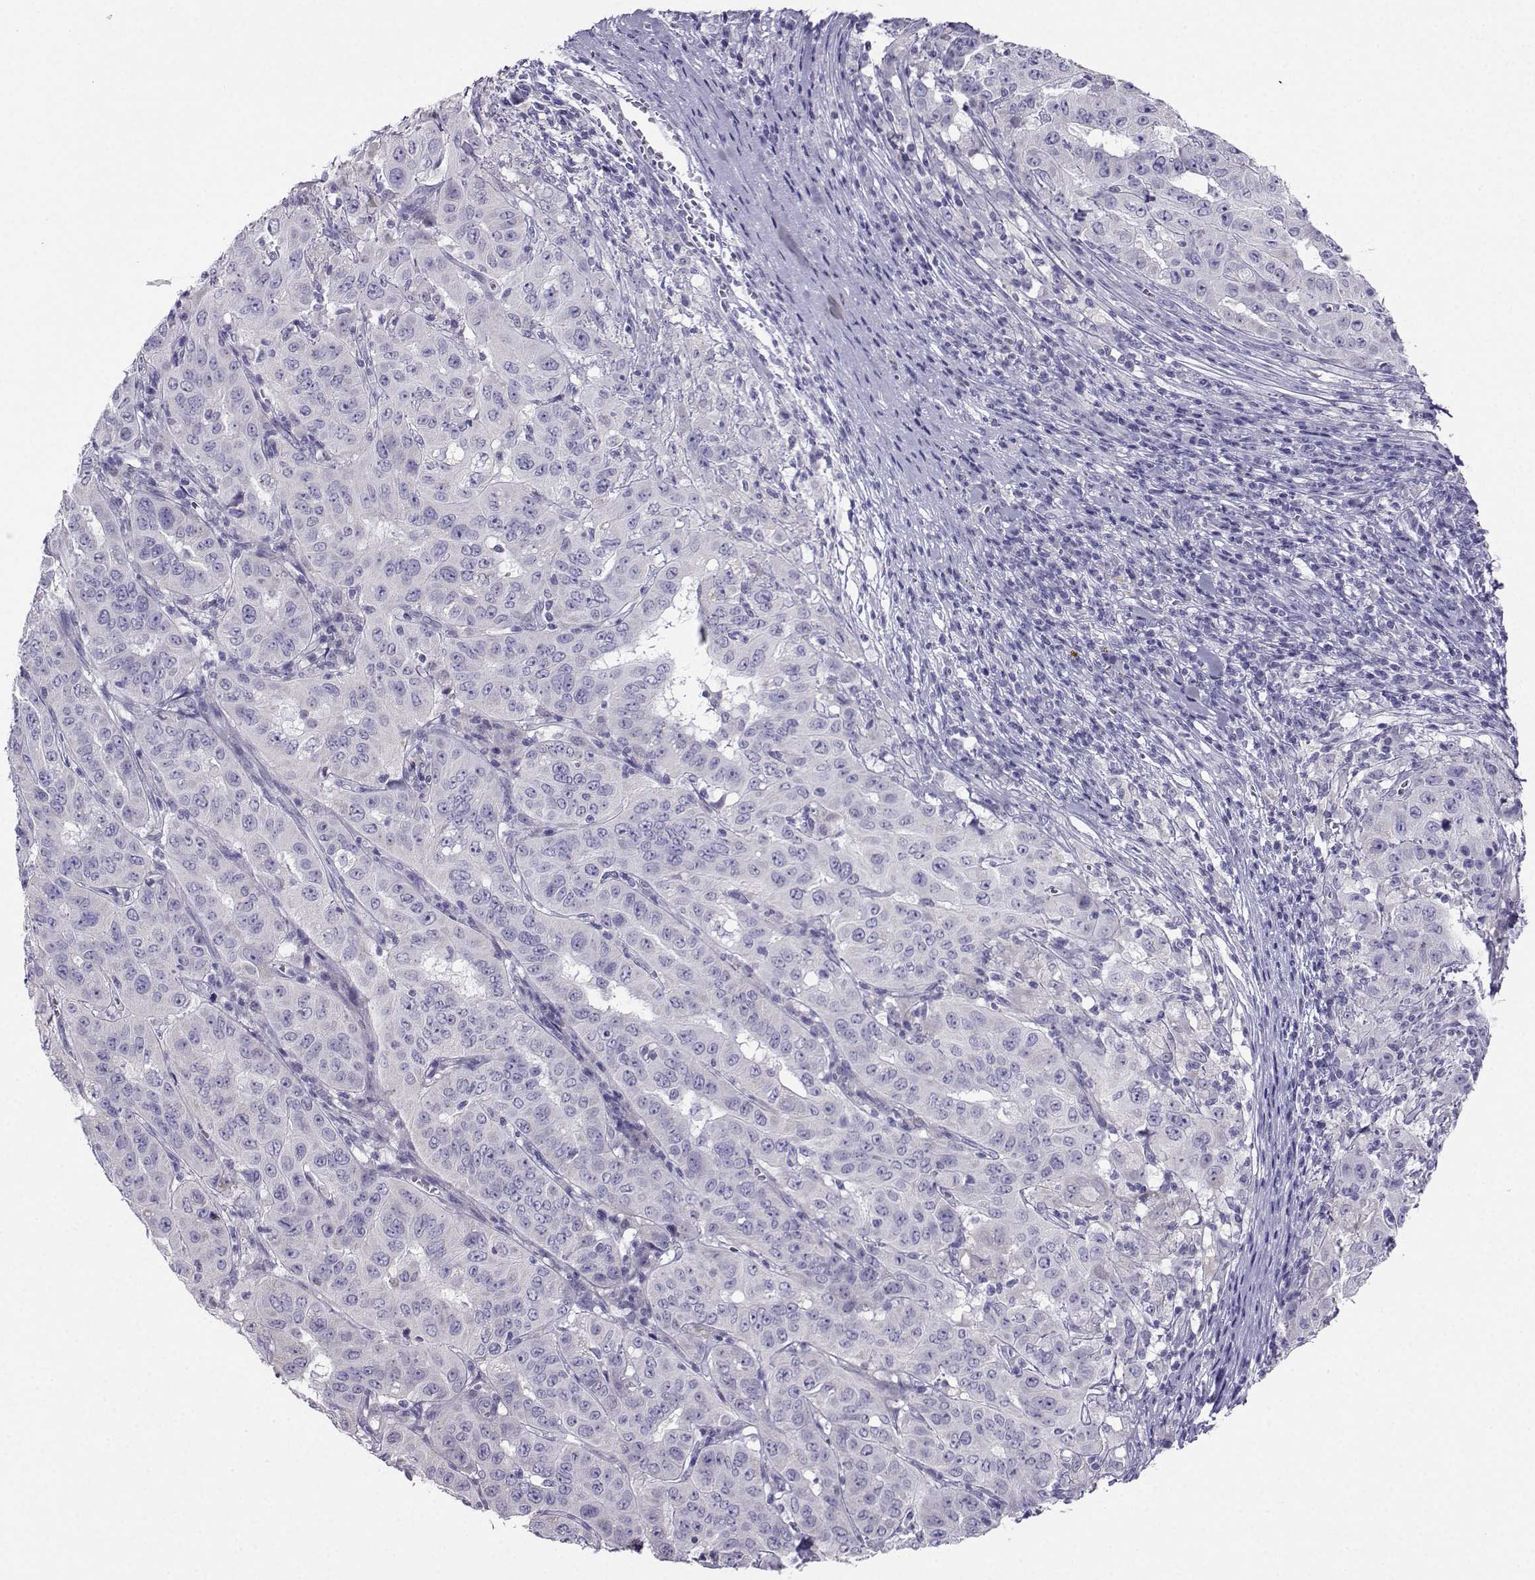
{"staining": {"intensity": "negative", "quantity": "none", "location": "none"}, "tissue": "pancreatic cancer", "cell_type": "Tumor cells", "image_type": "cancer", "snomed": [{"axis": "morphology", "description": "Adenocarcinoma, NOS"}, {"axis": "topography", "description": "Pancreas"}], "caption": "Immunohistochemical staining of human pancreatic cancer (adenocarcinoma) reveals no significant positivity in tumor cells. (IHC, brightfield microscopy, high magnification).", "gene": "FBXO24", "patient": {"sex": "male", "age": 63}}